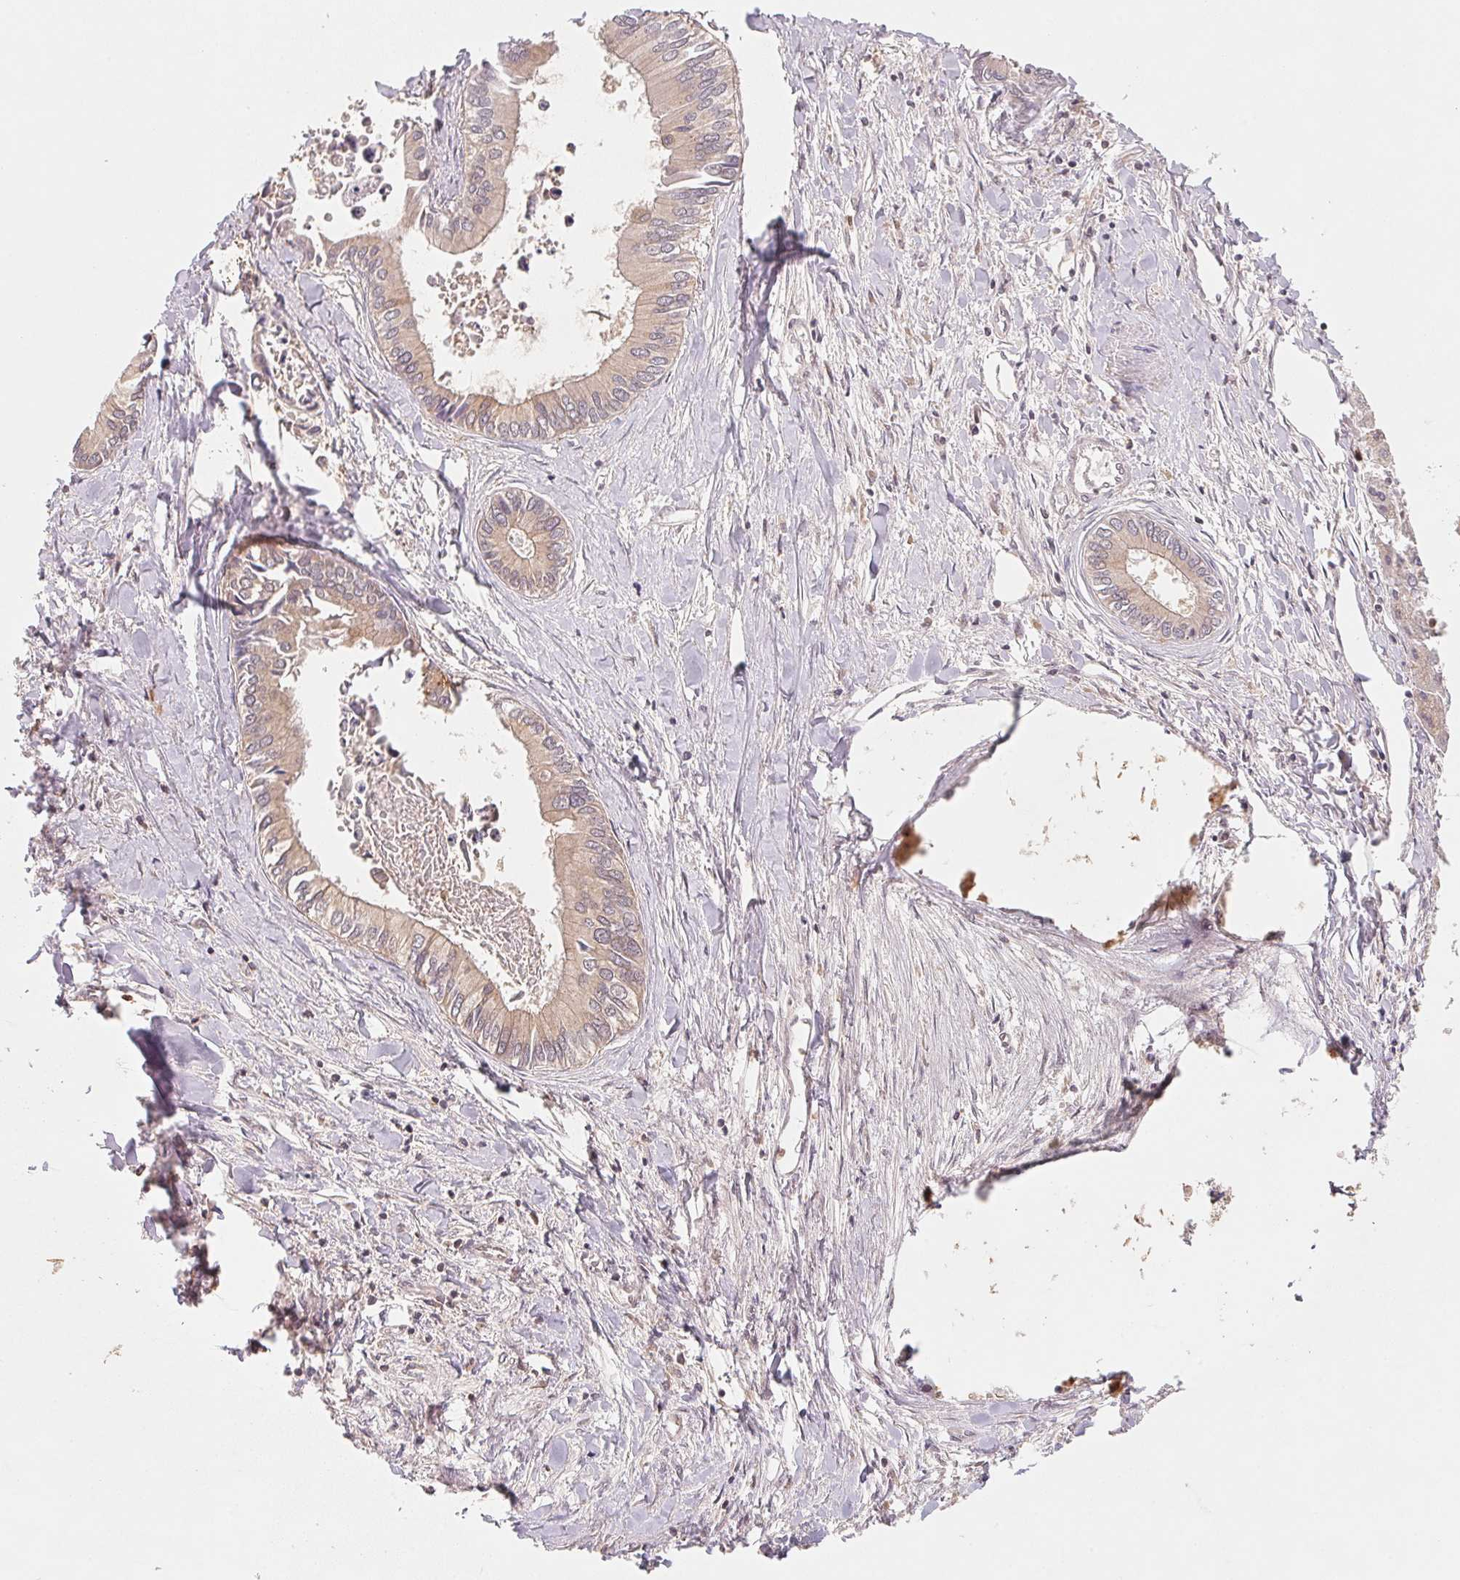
{"staining": {"intensity": "weak", "quantity": ">75%", "location": "cytoplasmic/membranous"}, "tissue": "liver cancer", "cell_type": "Tumor cells", "image_type": "cancer", "snomed": [{"axis": "morphology", "description": "Cholangiocarcinoma"}, {"axis": "topography", "description": "Liver"}], "caption": "Tumor cells display weak cytoplasmic/membranous positivity in approximately >75% of cells in liver cancer.", "gene": "CCDC102B", "patient": {"sex": "male", "age": 66}}